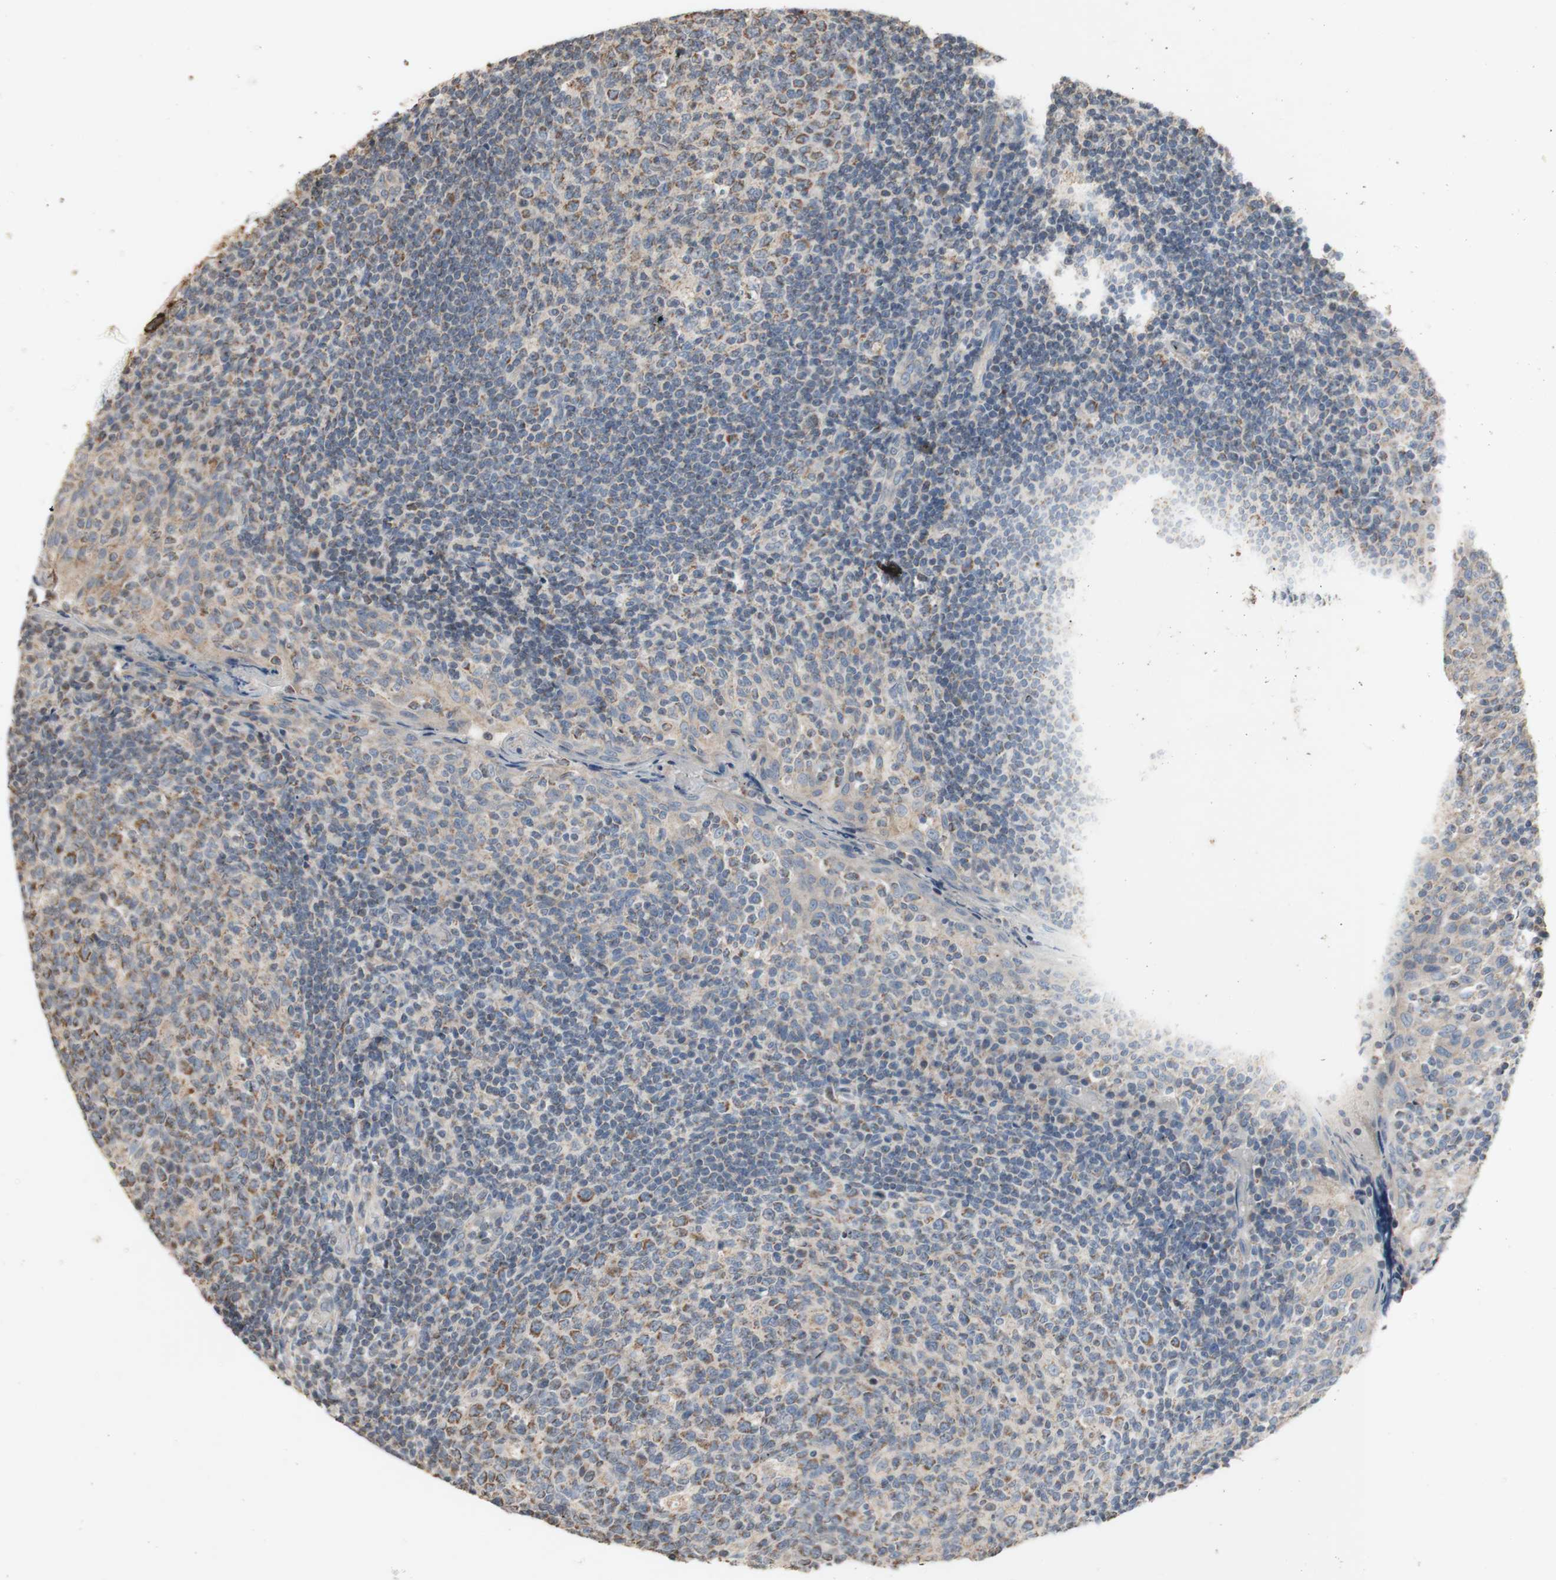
{"staining": {"intensity": "moderate", "quantity": "25%-75%", "location": "cytoplasmic/membranous"}, "tissue": "tonsil", "cell_type": "Germinal center cells", "image_type": "normal", "snomed": [{"axis": "morphology", "description": "Normal tissue, NOS"}, {"axis": "topography", "description": "Tonsil"}], "caption": "Brown immunohistochemical staining in unremarkable tonsil shows moderate cytoplasmic/membranous positivity in approximately 25%-75% of germinal center cells. (DAB IHC with brightfield microscopy, high magnification).", "gene": "PTGIS", "patient": {"sex": "female", "age": 19}}